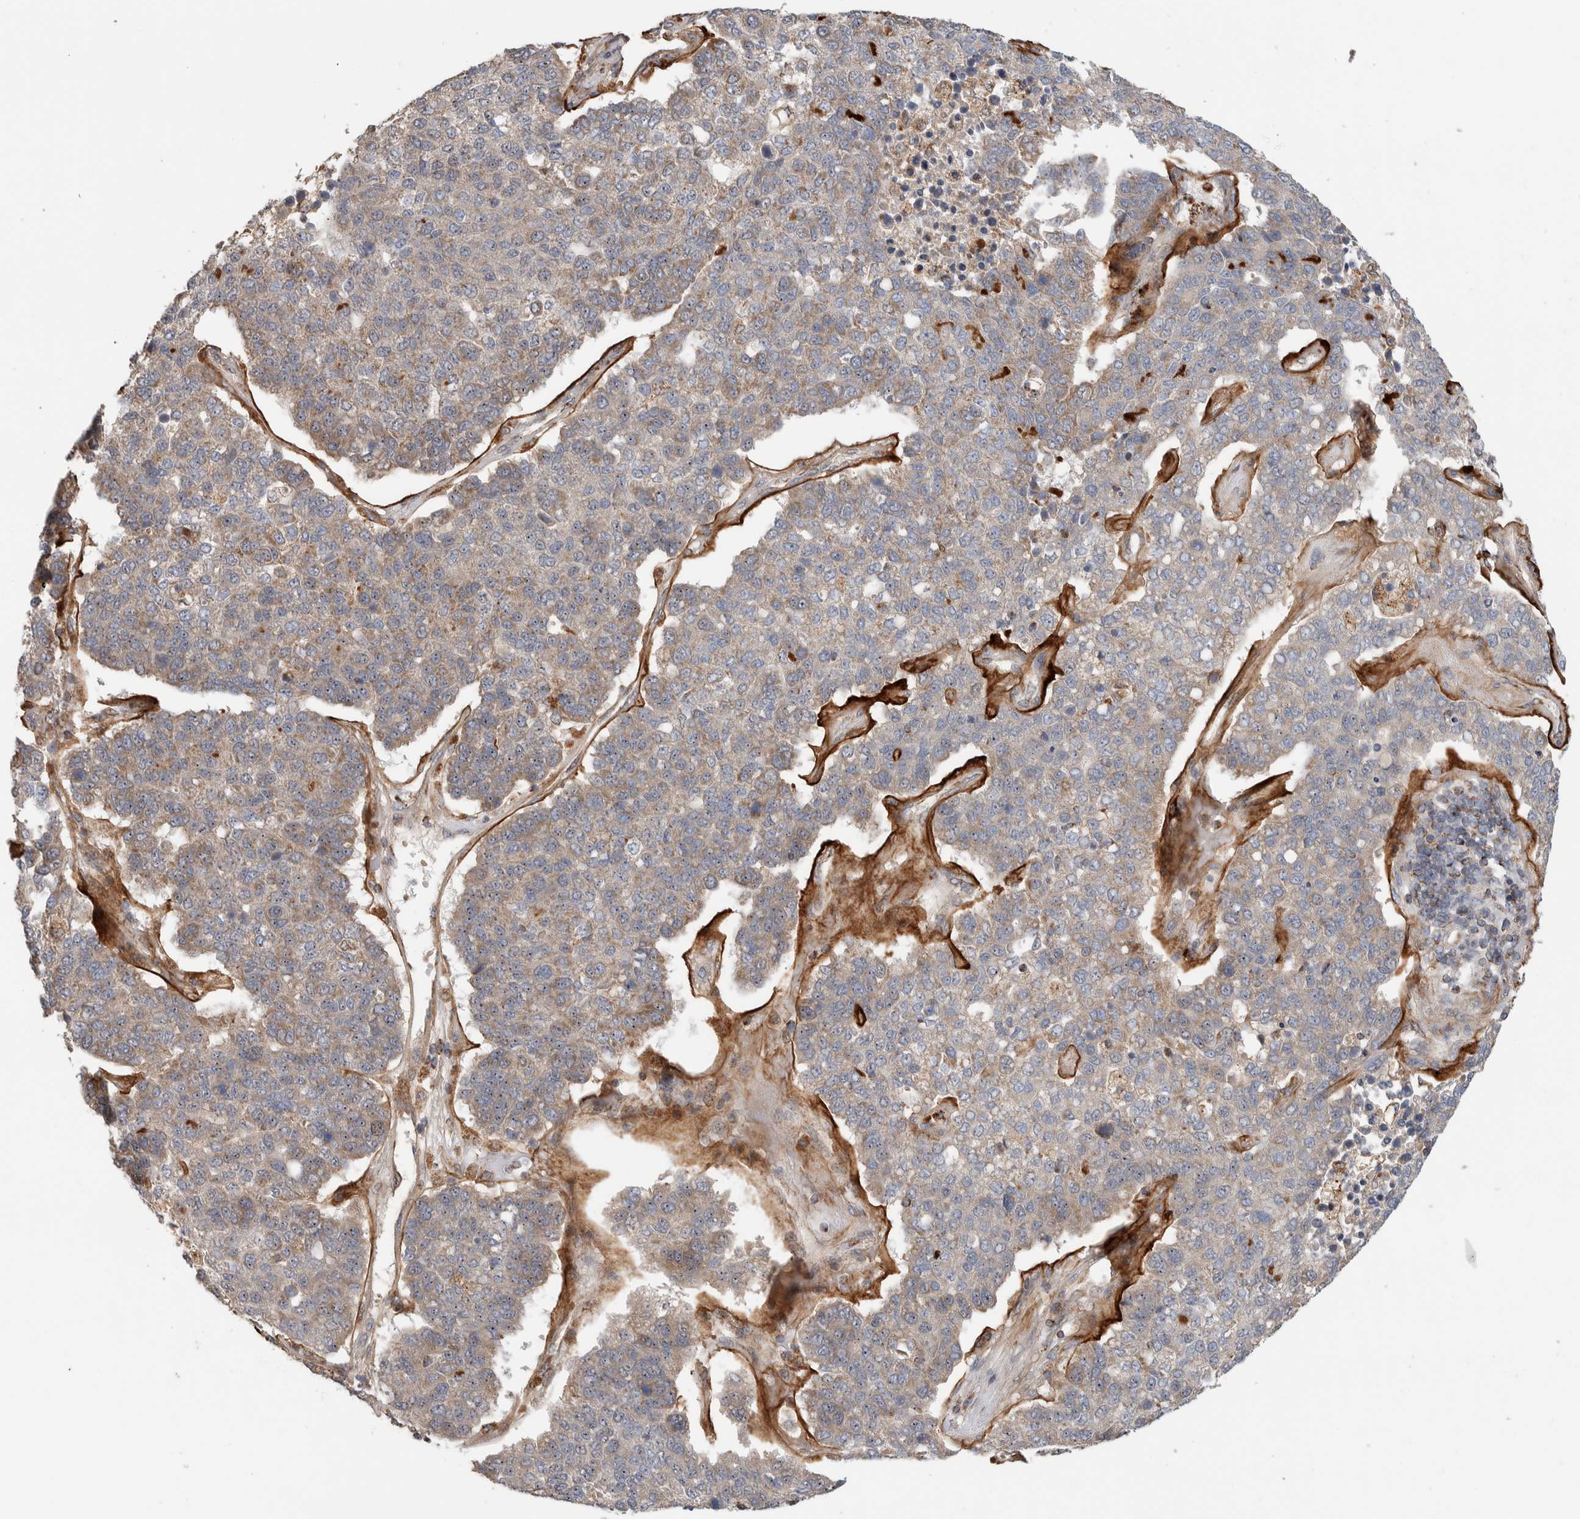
{"staining": {"intensity": "weak", "quantity": ">75%", "location": "cytoplasmic/membranous"}, "tissue": "pancreatic cancer", "cell_type": "Tumor cells", "image_type": "cancer", "snomed": [{"axis": "morphology", "description": "Adenocarcinoma, NOS"}, {"axis": "topography", "description": "Pancreas"}], "caption": "The immunohistochemical stain labels weak cytoplasmic/membranous expression in tumor cells of pancreatic cancer (adenocarcinoma) tissue. The staining was performed using DAB (3,3'-diaminobenzidine) to visualize the protein expression in brown, while the nuclei were stained in blue with hematoxylin (Magnification: 20x).", "gene": "VPS53", "patient": {"sex": "female", "age": 61}}